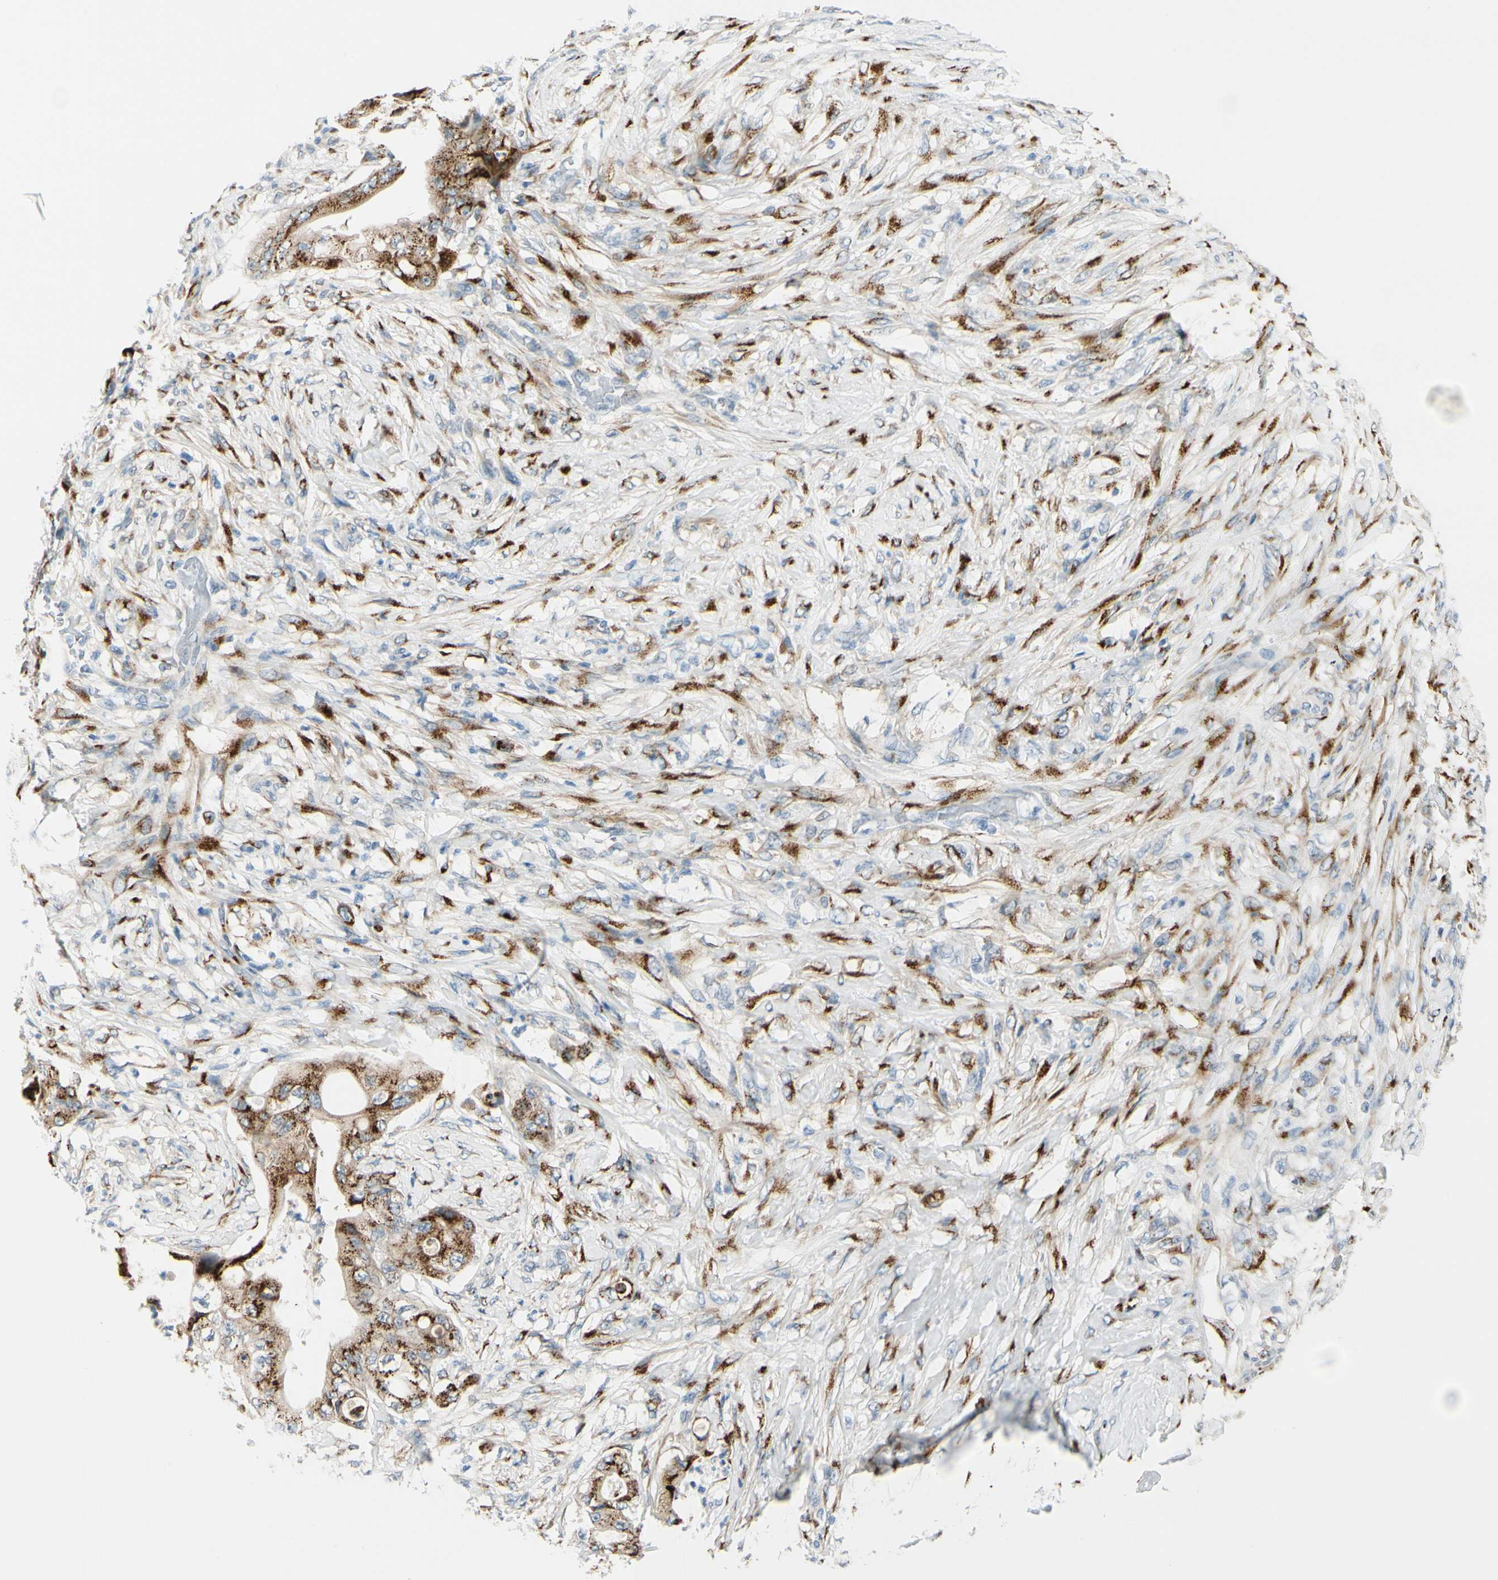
{"staining": {"intensity": "strong", "quantity": ">75%", "location": "cytoplasmic/membranous"}, "tissue": "stomach cancer", "cell_type": "Tumor cells", "image_type": "cancer", "snomed": [{"axis": "morphology", "description": "Adenocarcinoma, NOS"}, {"axis": "topography", "description": "Stomach"}], "caption": "Human stomach adenocarcinoma stained with a protein marker reveals strong staining in tumor cells.", "gene": "GALNT5", "patient": {"sex": "female", "age": 73}}